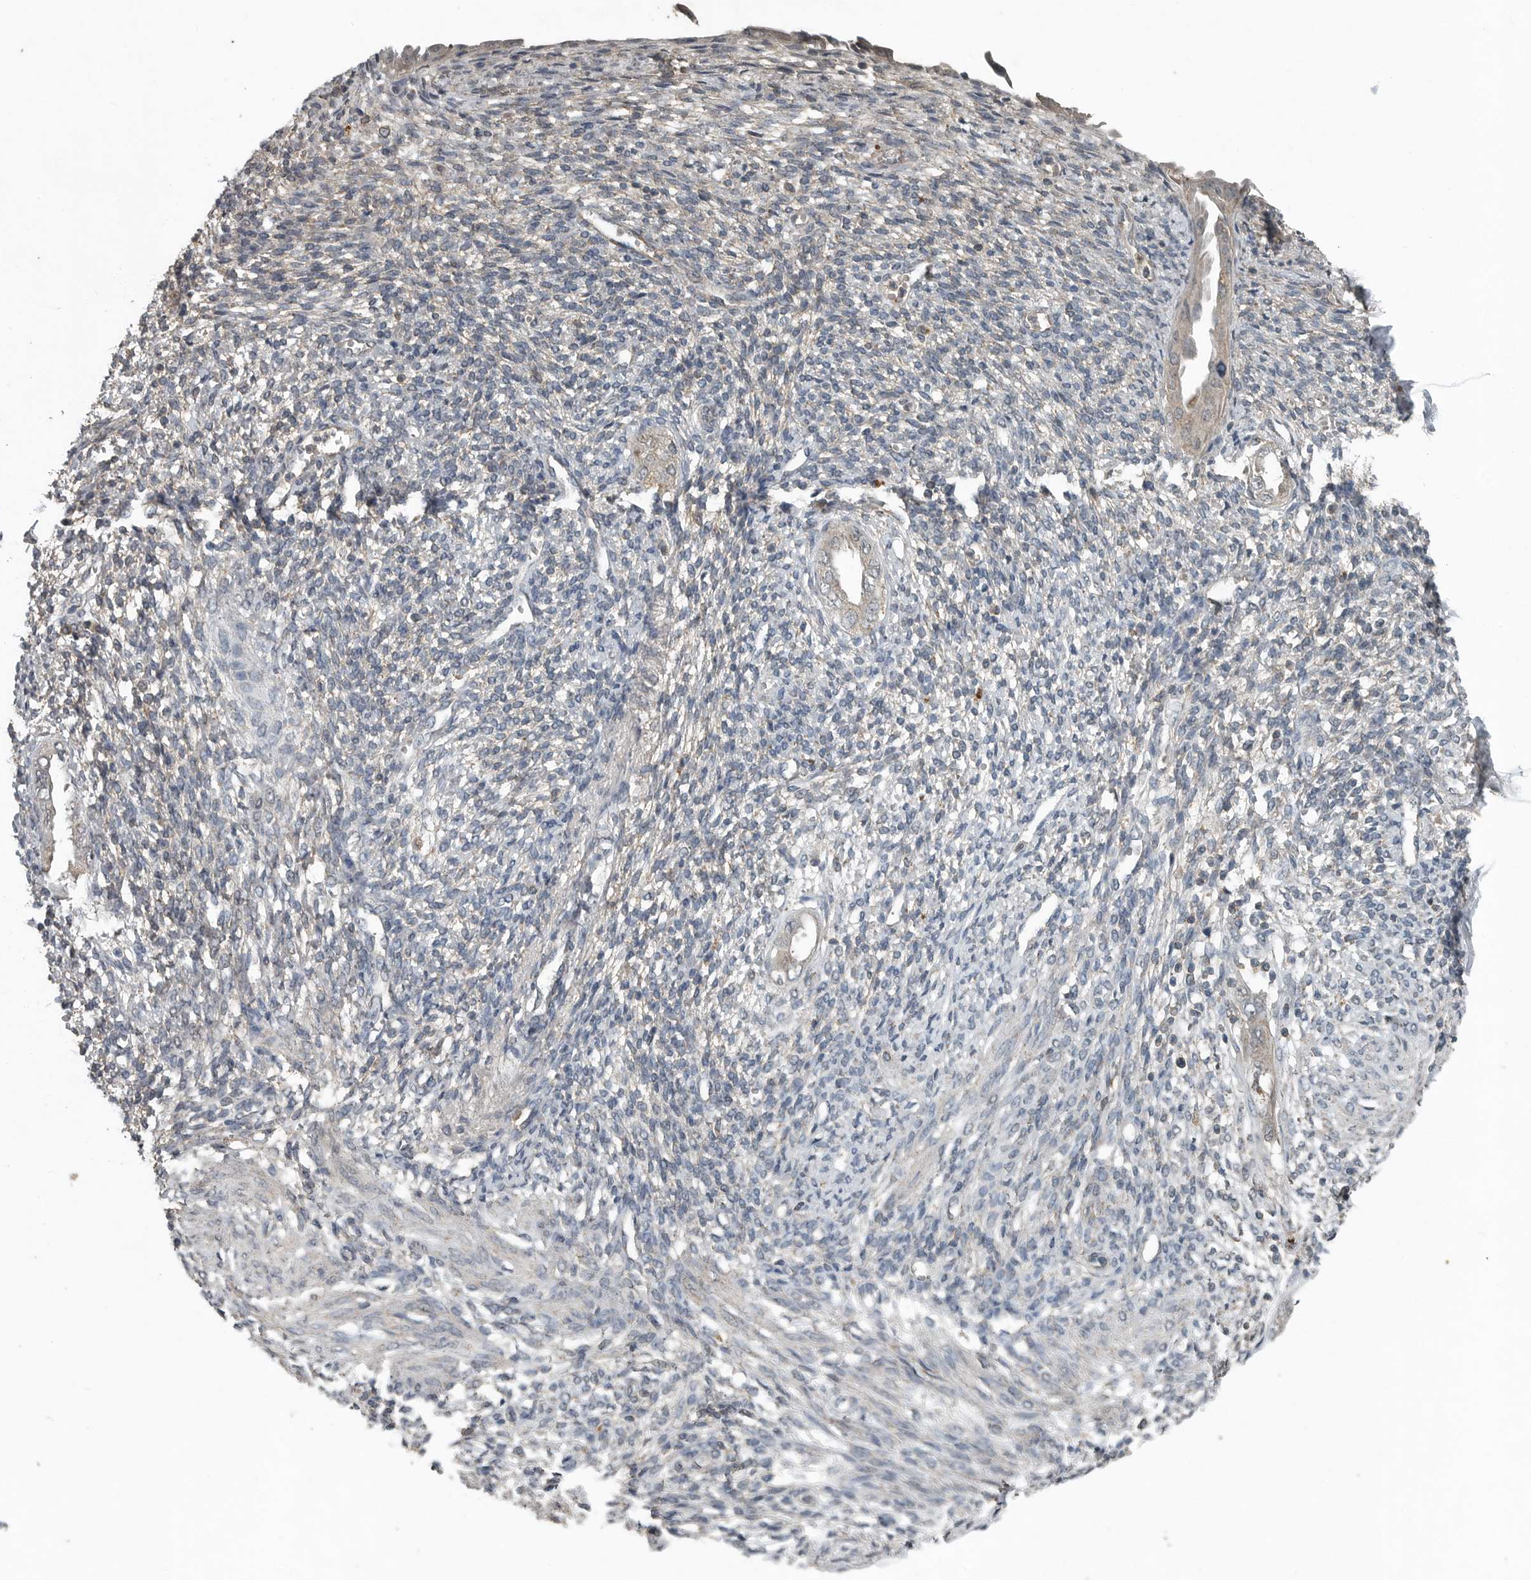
{"staining": {"intensity": "negative", "quantity": "none", "location": "none"}, "tissue": "endometrium", "cell_type": "Cells in endometrial stroma", "image_type": "normal", "snomed": [{"axis": "morphology", "description": "Normal tissue, NOS"}, {"axis": "topography", "description": "Endometrium"}], "caption": "Cells in endometrial stroma show no significant protein expression in benign endometrium. Brightfield microscopy of immunohistochemistry (IHC) stained with DAB (brown) and hematoxylin (blue), captured at high magnification.", "gene": "IL6ST", "patient": {"sex": "female", "age": 66}}